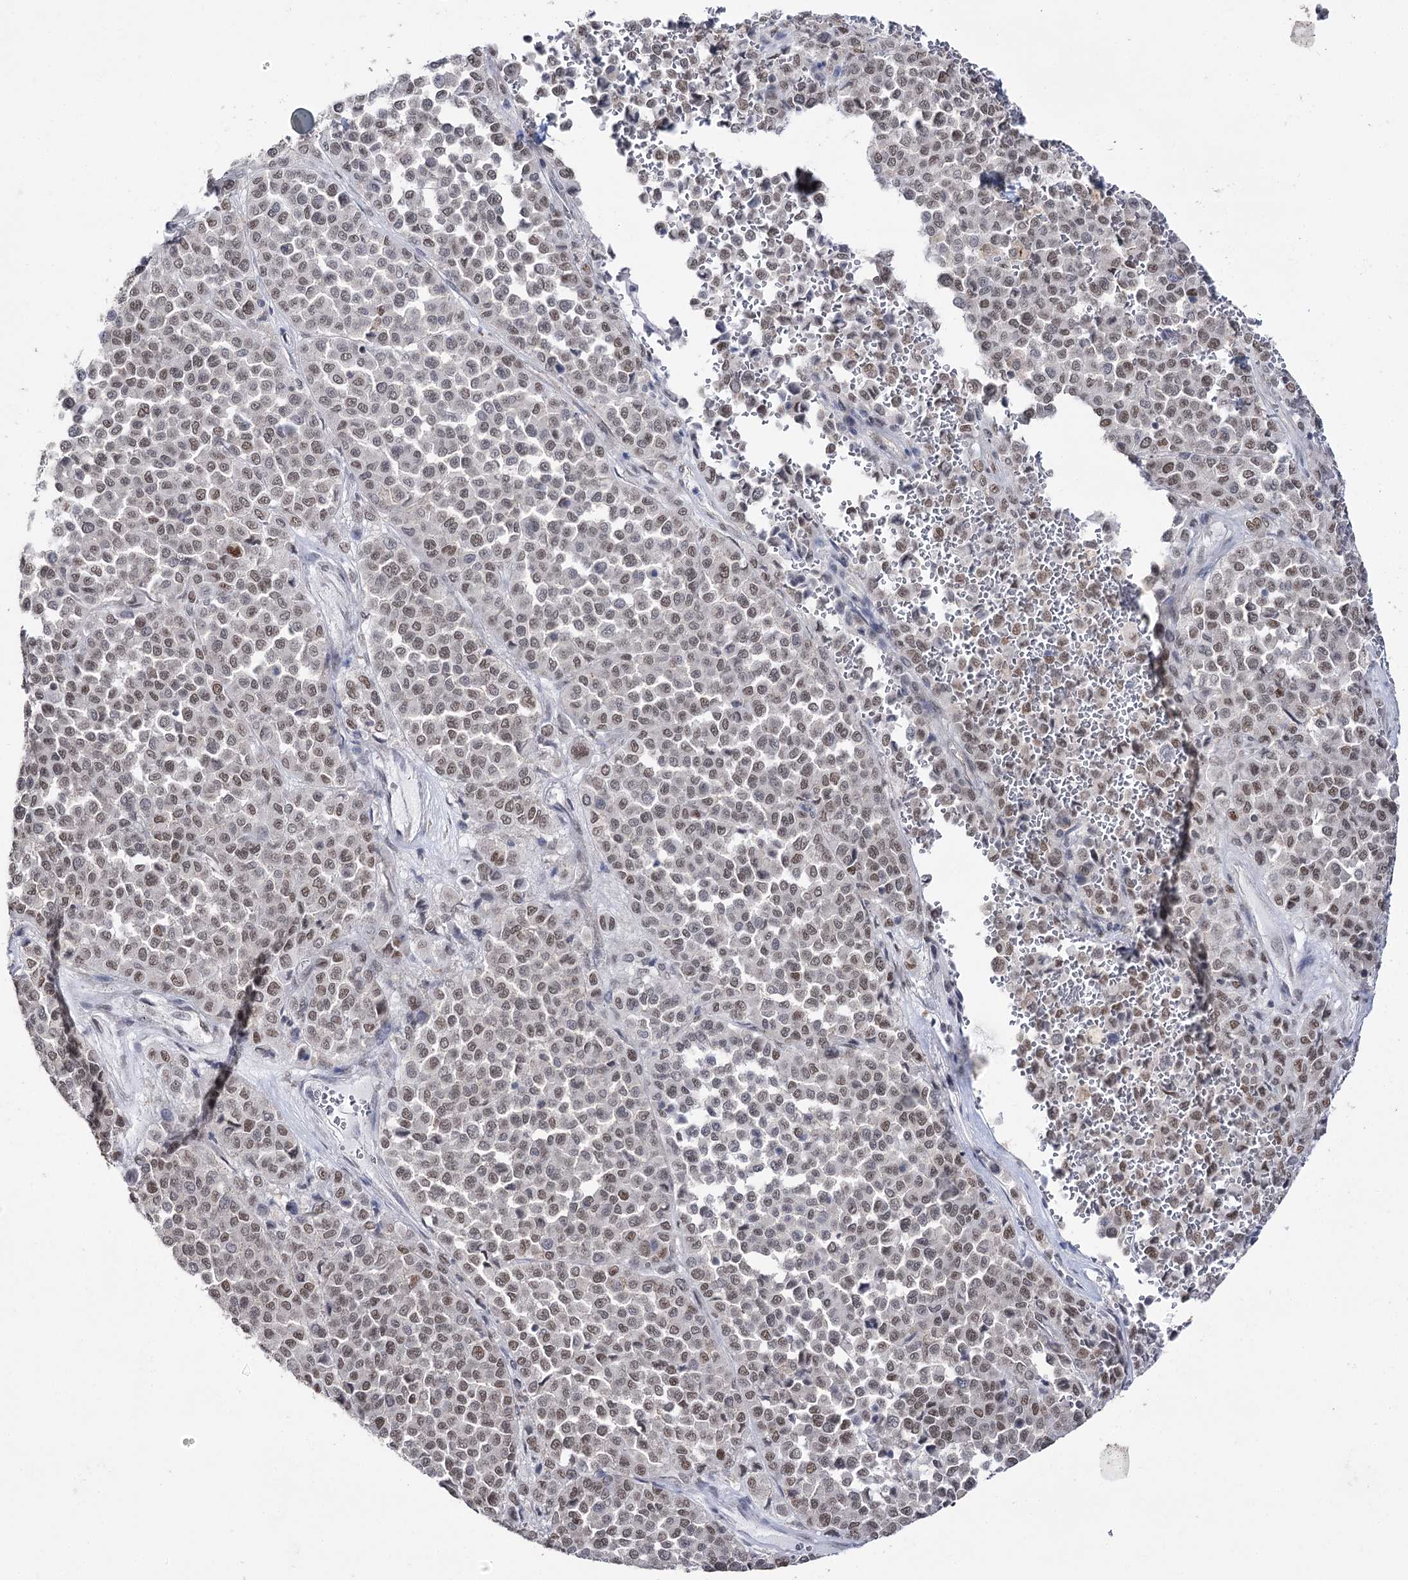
{"staining": {"intensity": "moderate", "quantity": ">75%", "location": "nuclear"}, "tissue": "melanoma", "cell_type": "Tumor cells", "image_type": "cancer", "snomed": [{"axis": "morphology", "description": "Malignant melanoma, Metastatic site"}, {"axis": "topography", "description": "Pancreas"}], "caption": "Moderate nuclear staining for a protein is appreciated in about >75% of tumor cells of melanoma using IHC.", "gene": "VGLL4", "patient": {"sex": "female", "age": 30}}